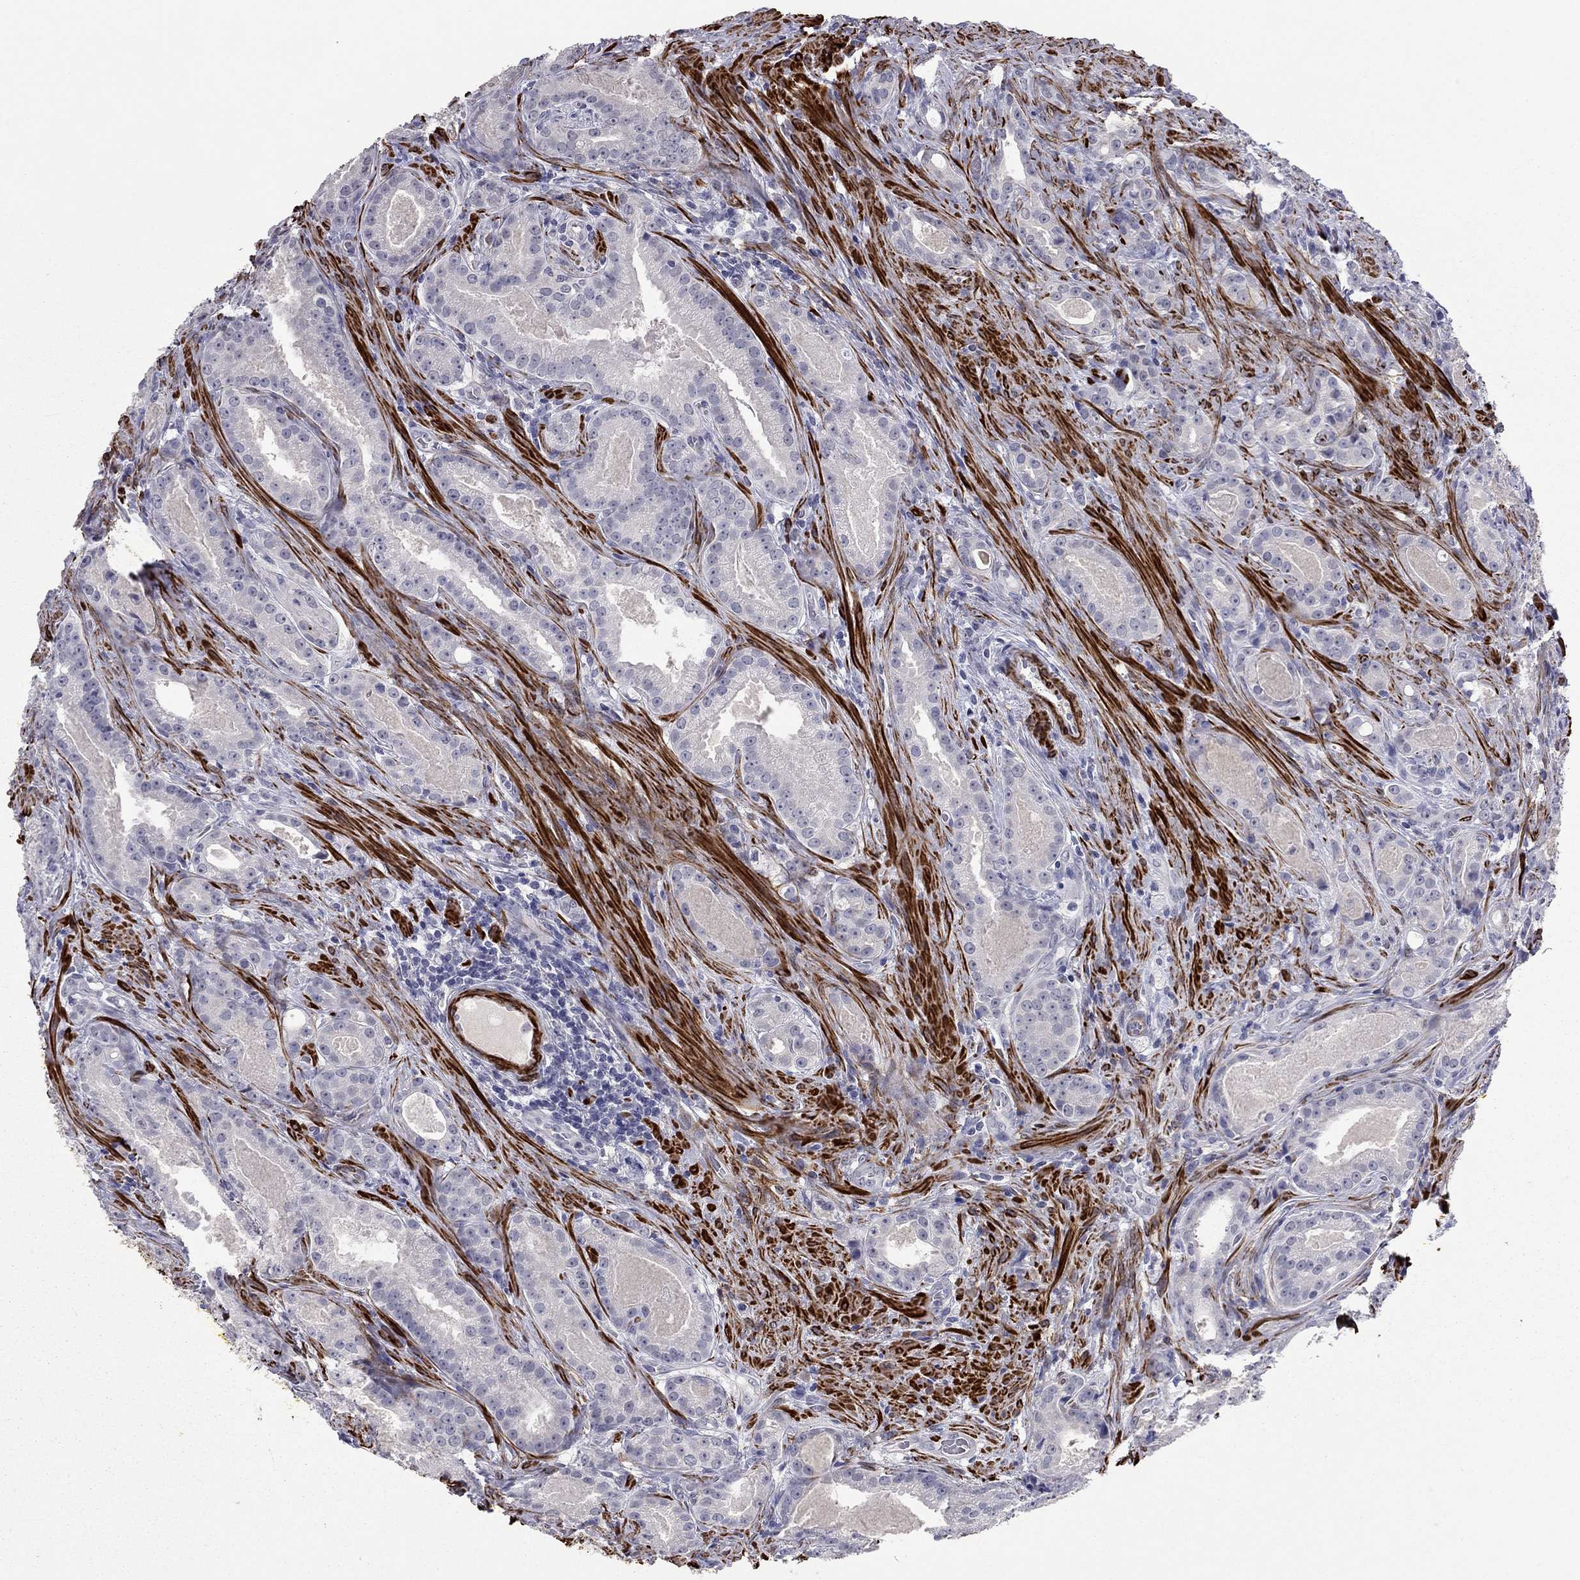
{"staining": {"intensity": "negative", "quantity": "none", "location": "none"}, "tissue": "prostate cancer", "cell_type": "Tumor cells", "image_type": "cancer", "snomed": [{"axis": "morphology", "description": "Adenocarcinoma, NOS"}, {"axis": "topography", "description": "Prostate"}], "caption": "Prostate cancer (adenocarcinoma) was stained to show a protein in brown. There is no significant staining in tumor cells. The staining was performed using DAB to visualize the protein expression in brown, while the nuclei were stained in blue with hematoxylin (Magnification: 20x).", "gene": "IP6K3", "patient": {"sex": "male", "age": 61}}